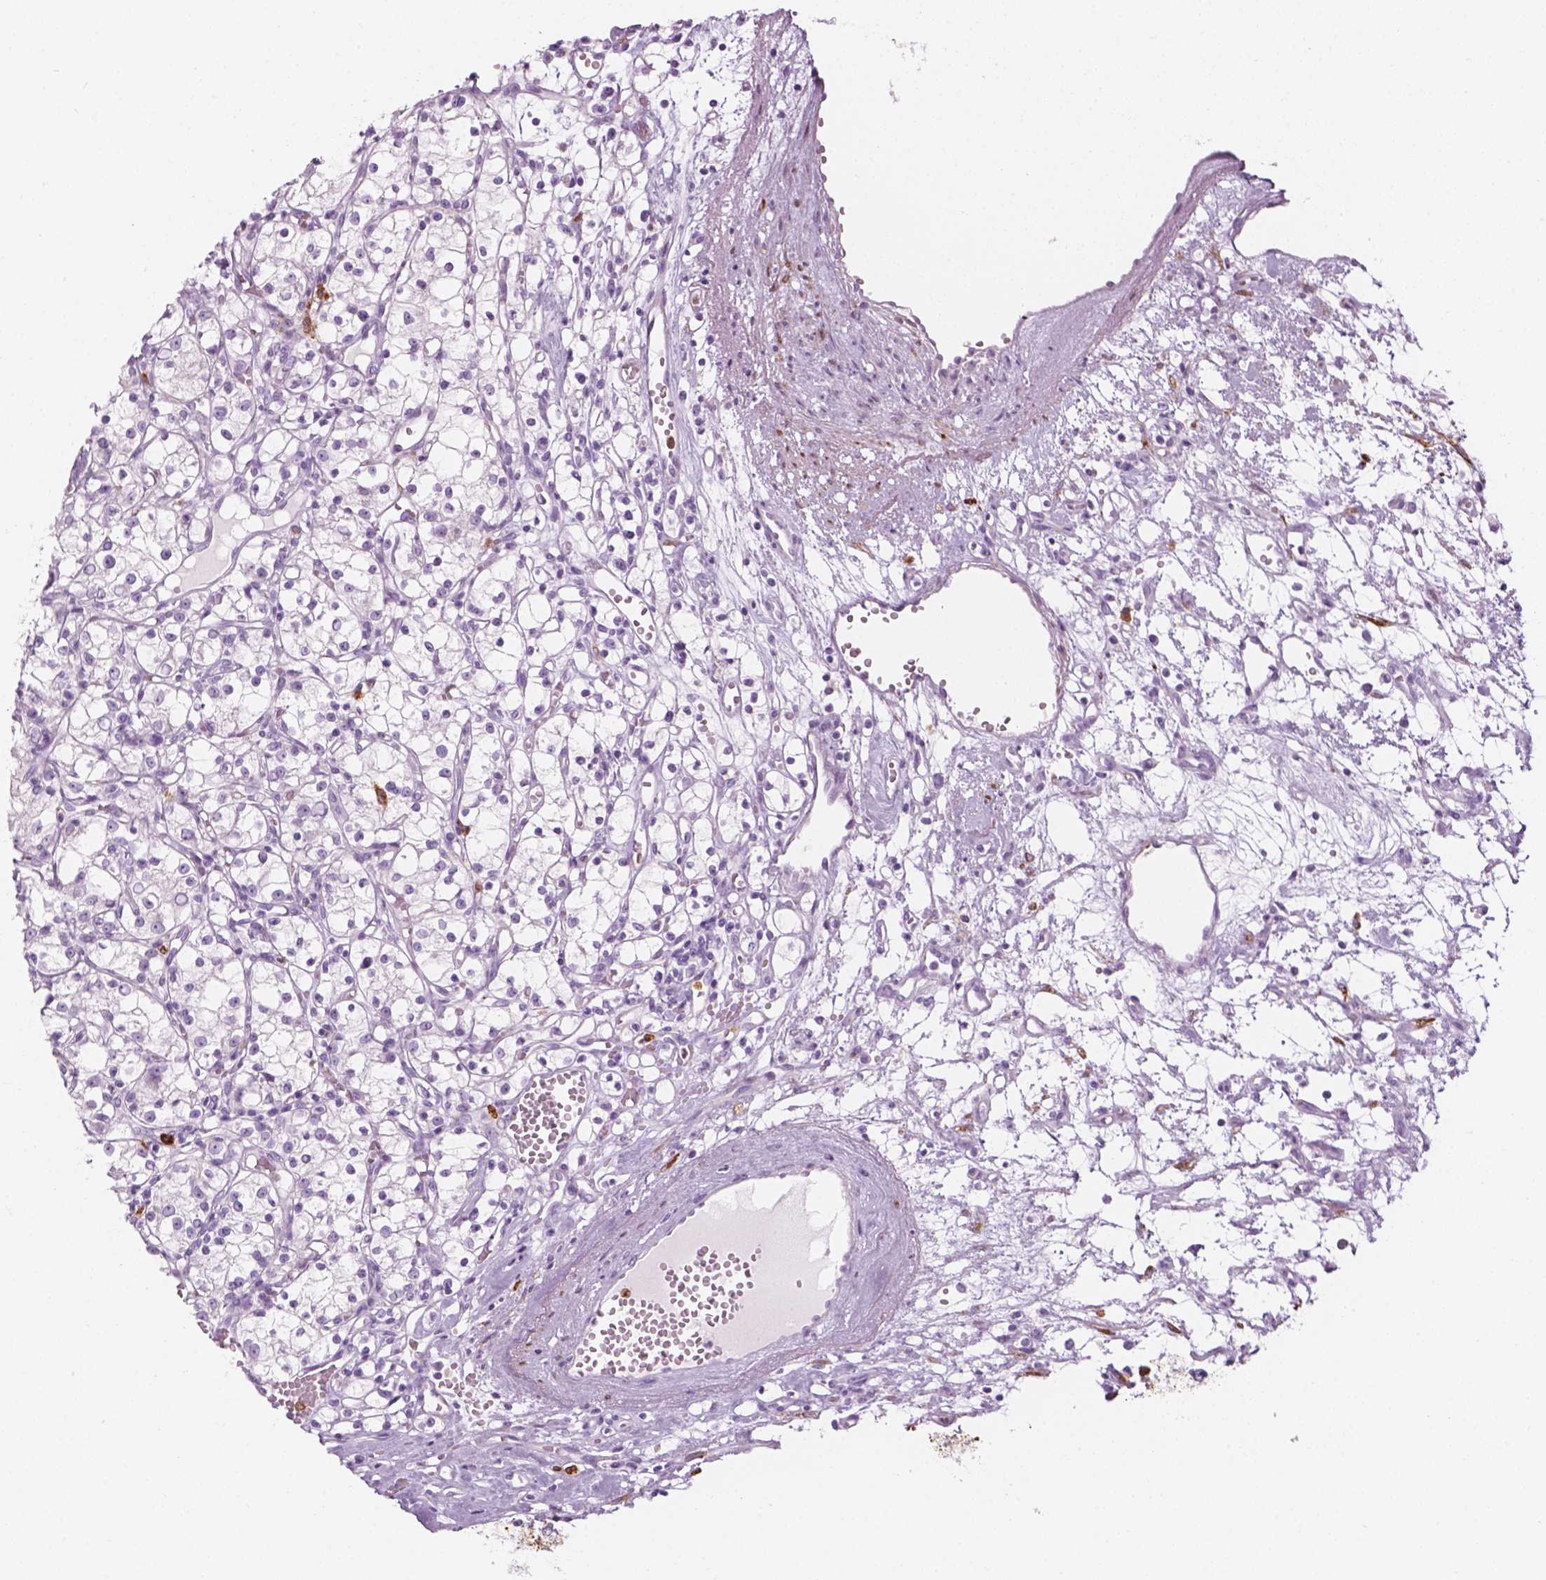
{"staining": {"intensity": "negative", "quantity": "none", "location": "none"}, "tissue": "renal cancer", "cell_type": "Tumor cells", "image_type": "cancer", "snomed": [{"axis": "morphology", "description": "Adenocarcinoma, NOS"}, {"axis": "topography", "description": "Kidney"}], "caption": "Immunohistochemistry (IHC) histopathology image of neoplastic tissue: human adenocarcinoma (renal) stained with DAB (3,3'-diaminobenzidine) demonstrates no significant protein expression in tumor cells.", "gene": "CES1", "patient": {"sex": "female", "age": 59}}